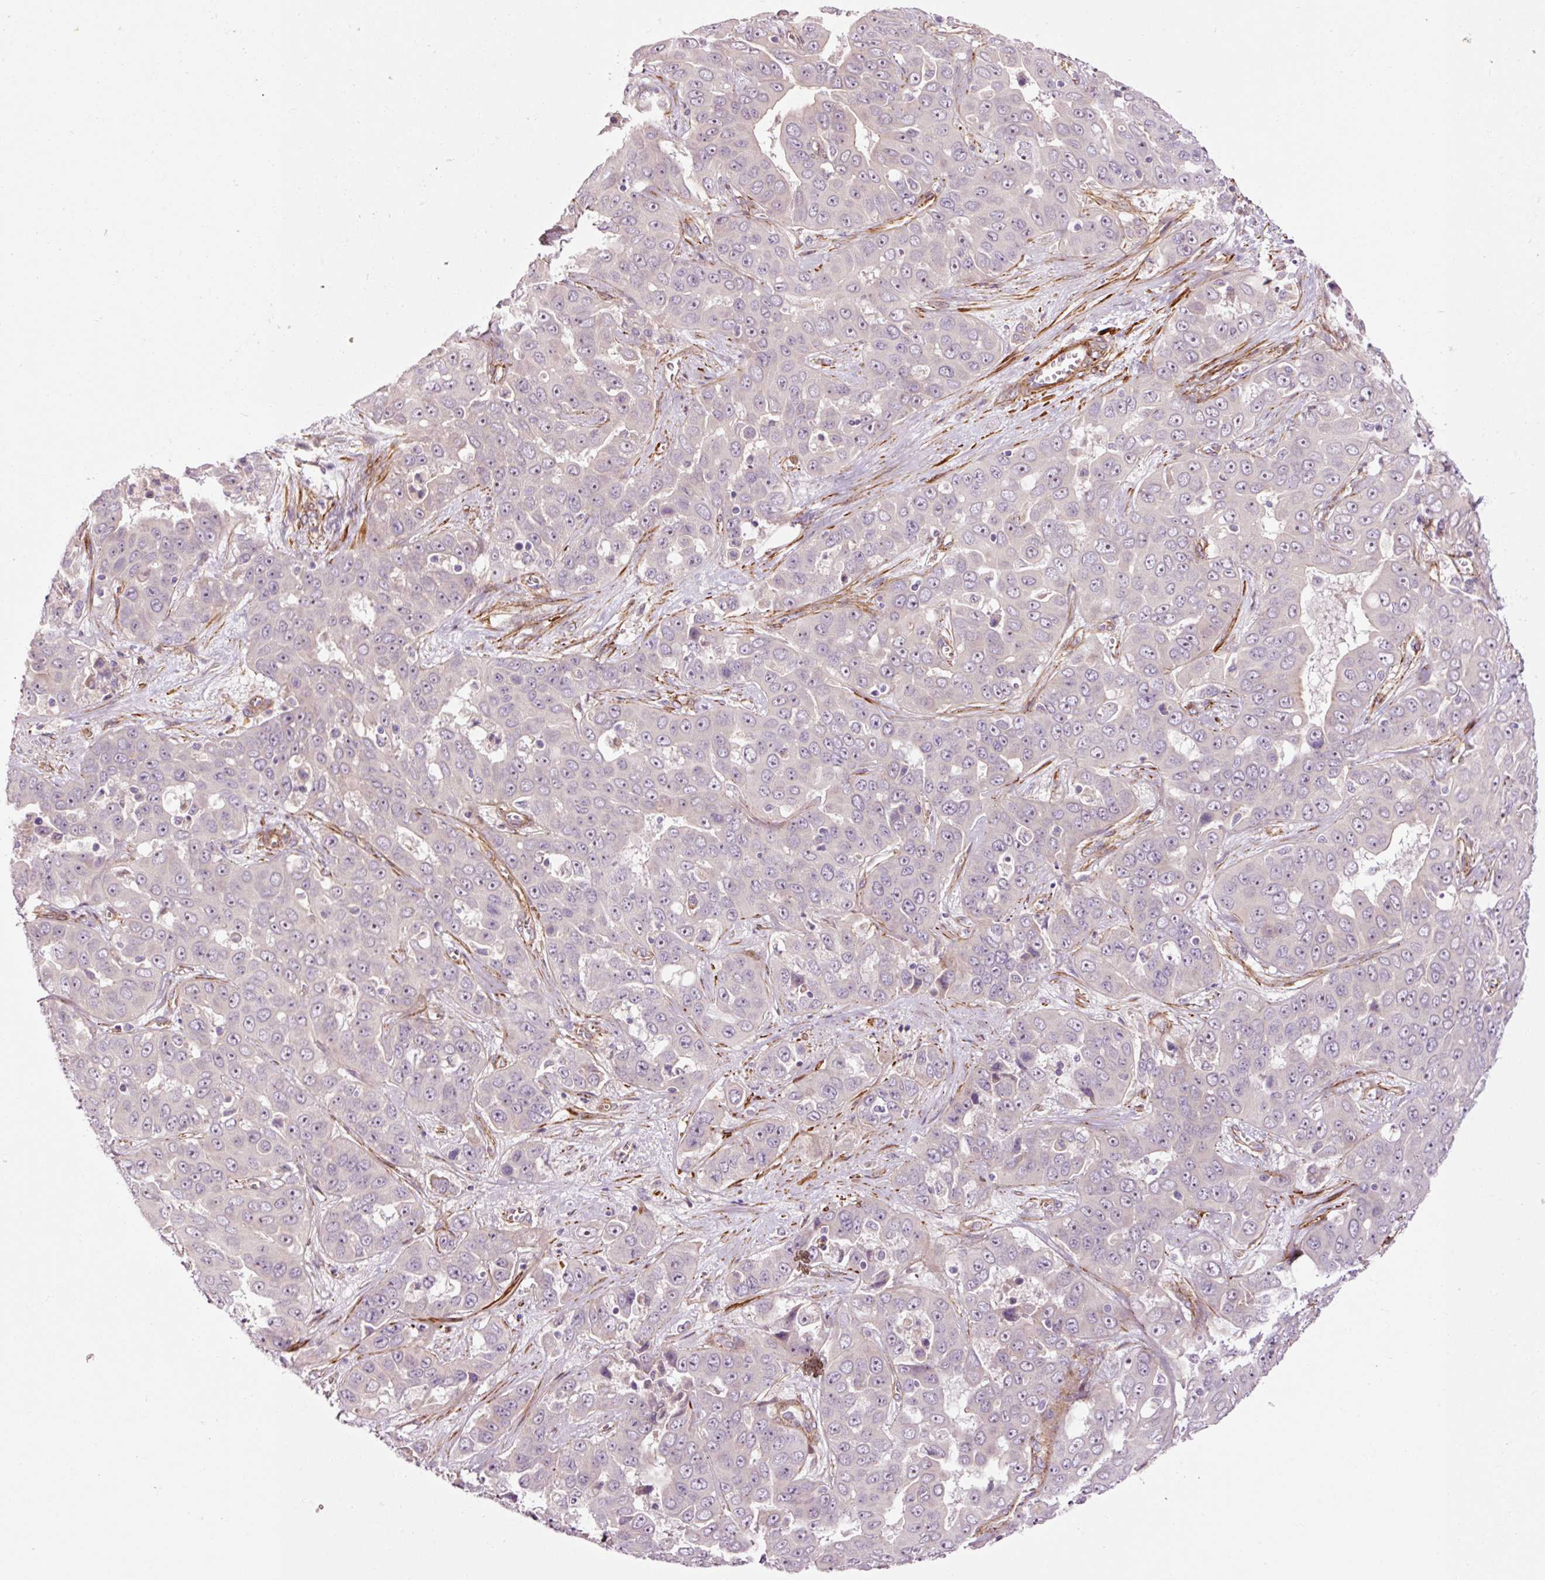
{"staining": {"intensity": "negative", "quantity": "none", "location": "none"}, "tissue": "liver cancer", "cell_type": "Tumor cells", "image_type": "cancer", "snomed": [{"axis": "morphology", "description": "Cholangiocarcinoma"}, {"axis": "topography", "description": "Liver"}], "caption": "DAB immunohistochemical staining of human liver cancer (cholangiocarcinoma) shows no significant positivity in tumor cells.", "gene": "ANKRD20A1", "patient": {"sex": "female", "age": 52}}